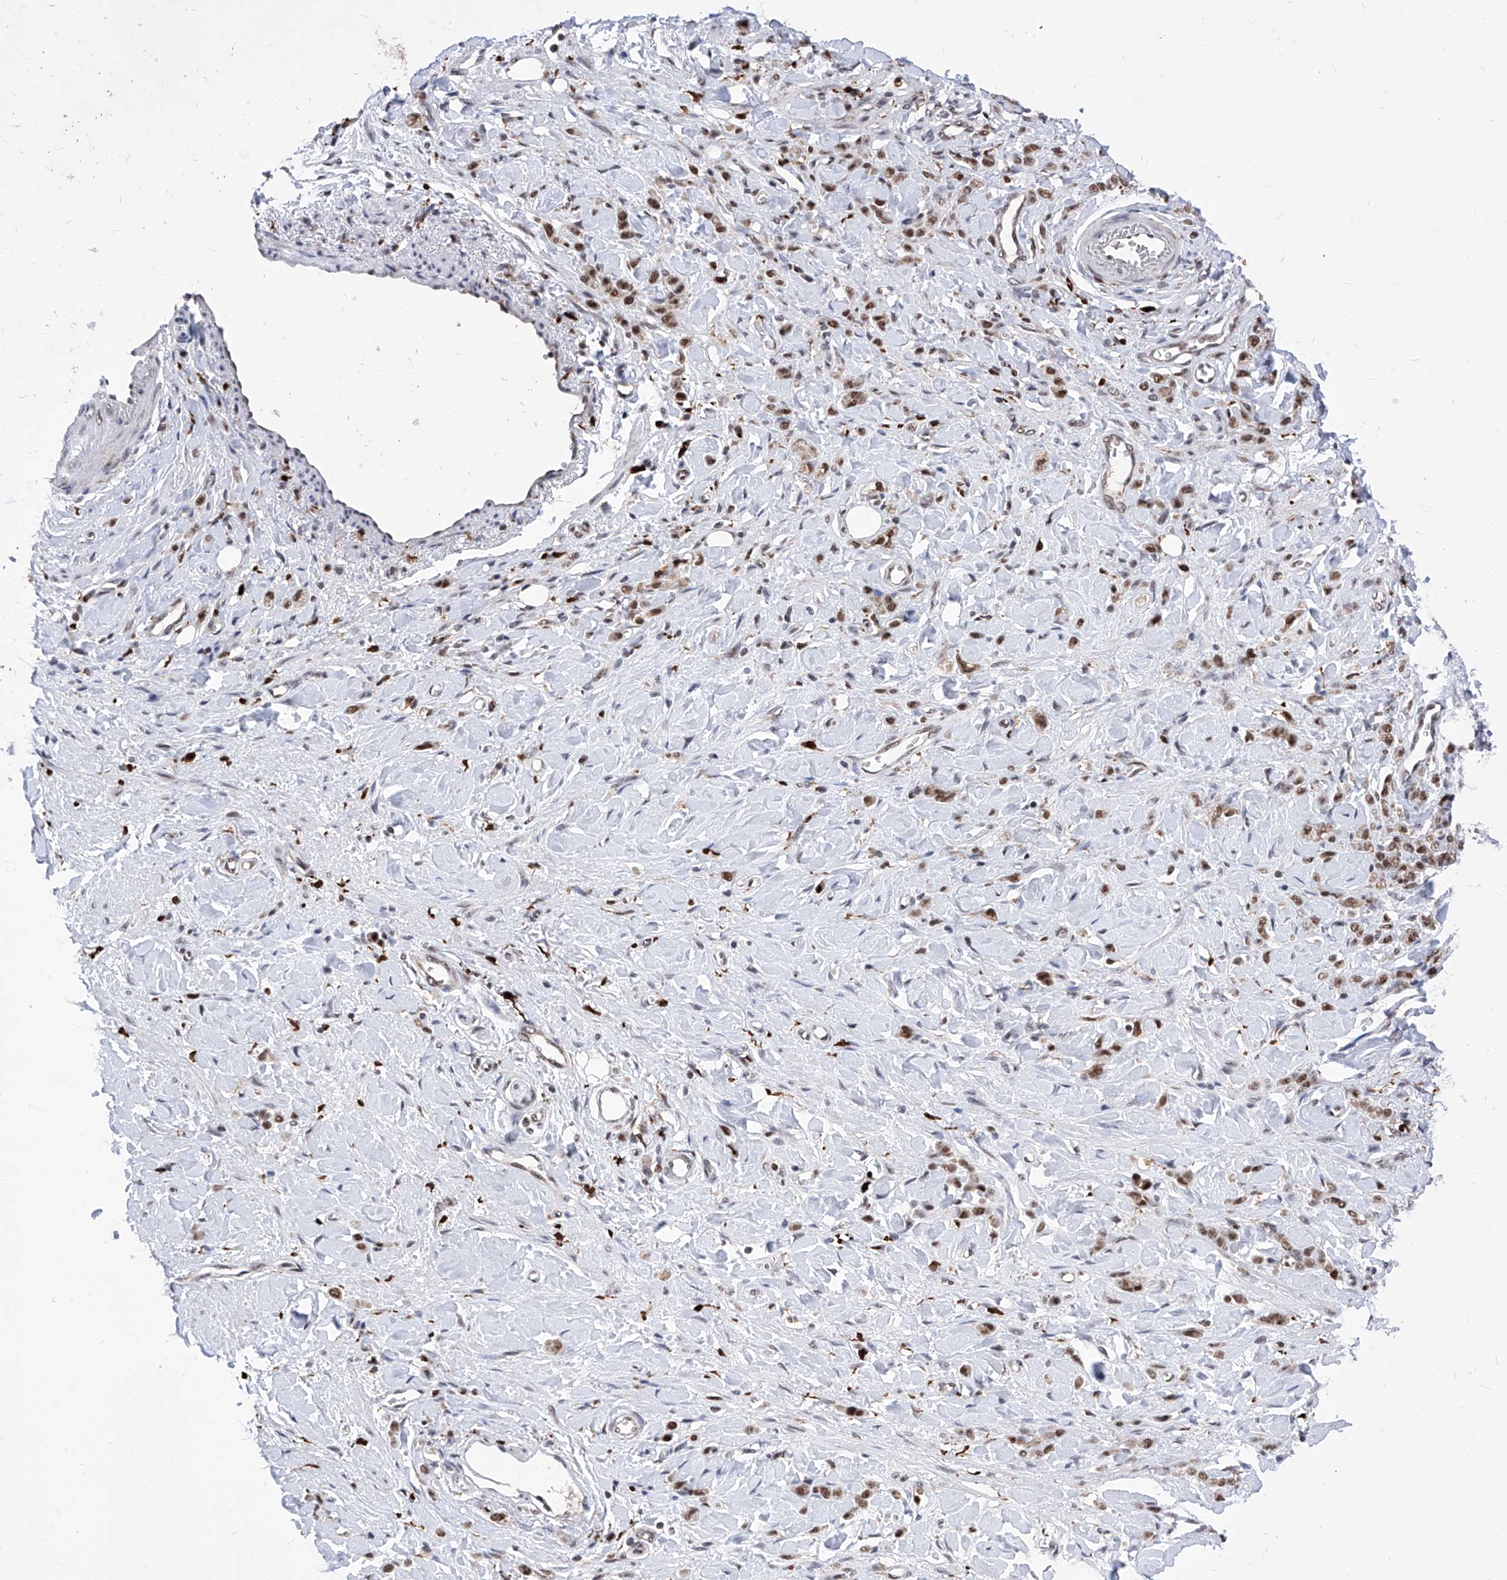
{"staining": {"intensity": "moderate", "quantity": ">75%", "location": "nuclear"}, "tissue": "stomach cancer", "cell_type": "Tumor cells", "image_type": "cancer", "snomed": [{"axis": "morphology", "description": "Normal tissue, NOS"}, {"axis": "morphology", "description": "Adenocarcinoma, NOS"}, {"axis": "topography", "description": "Stomach"}], "caption": "A medium amount of moderate nuclear positivity is present in approximately >75% of tumor cells in stomach cancer tissue.", "gene": "PHF5A", "patient": {"sex": "male", "age": 82}}